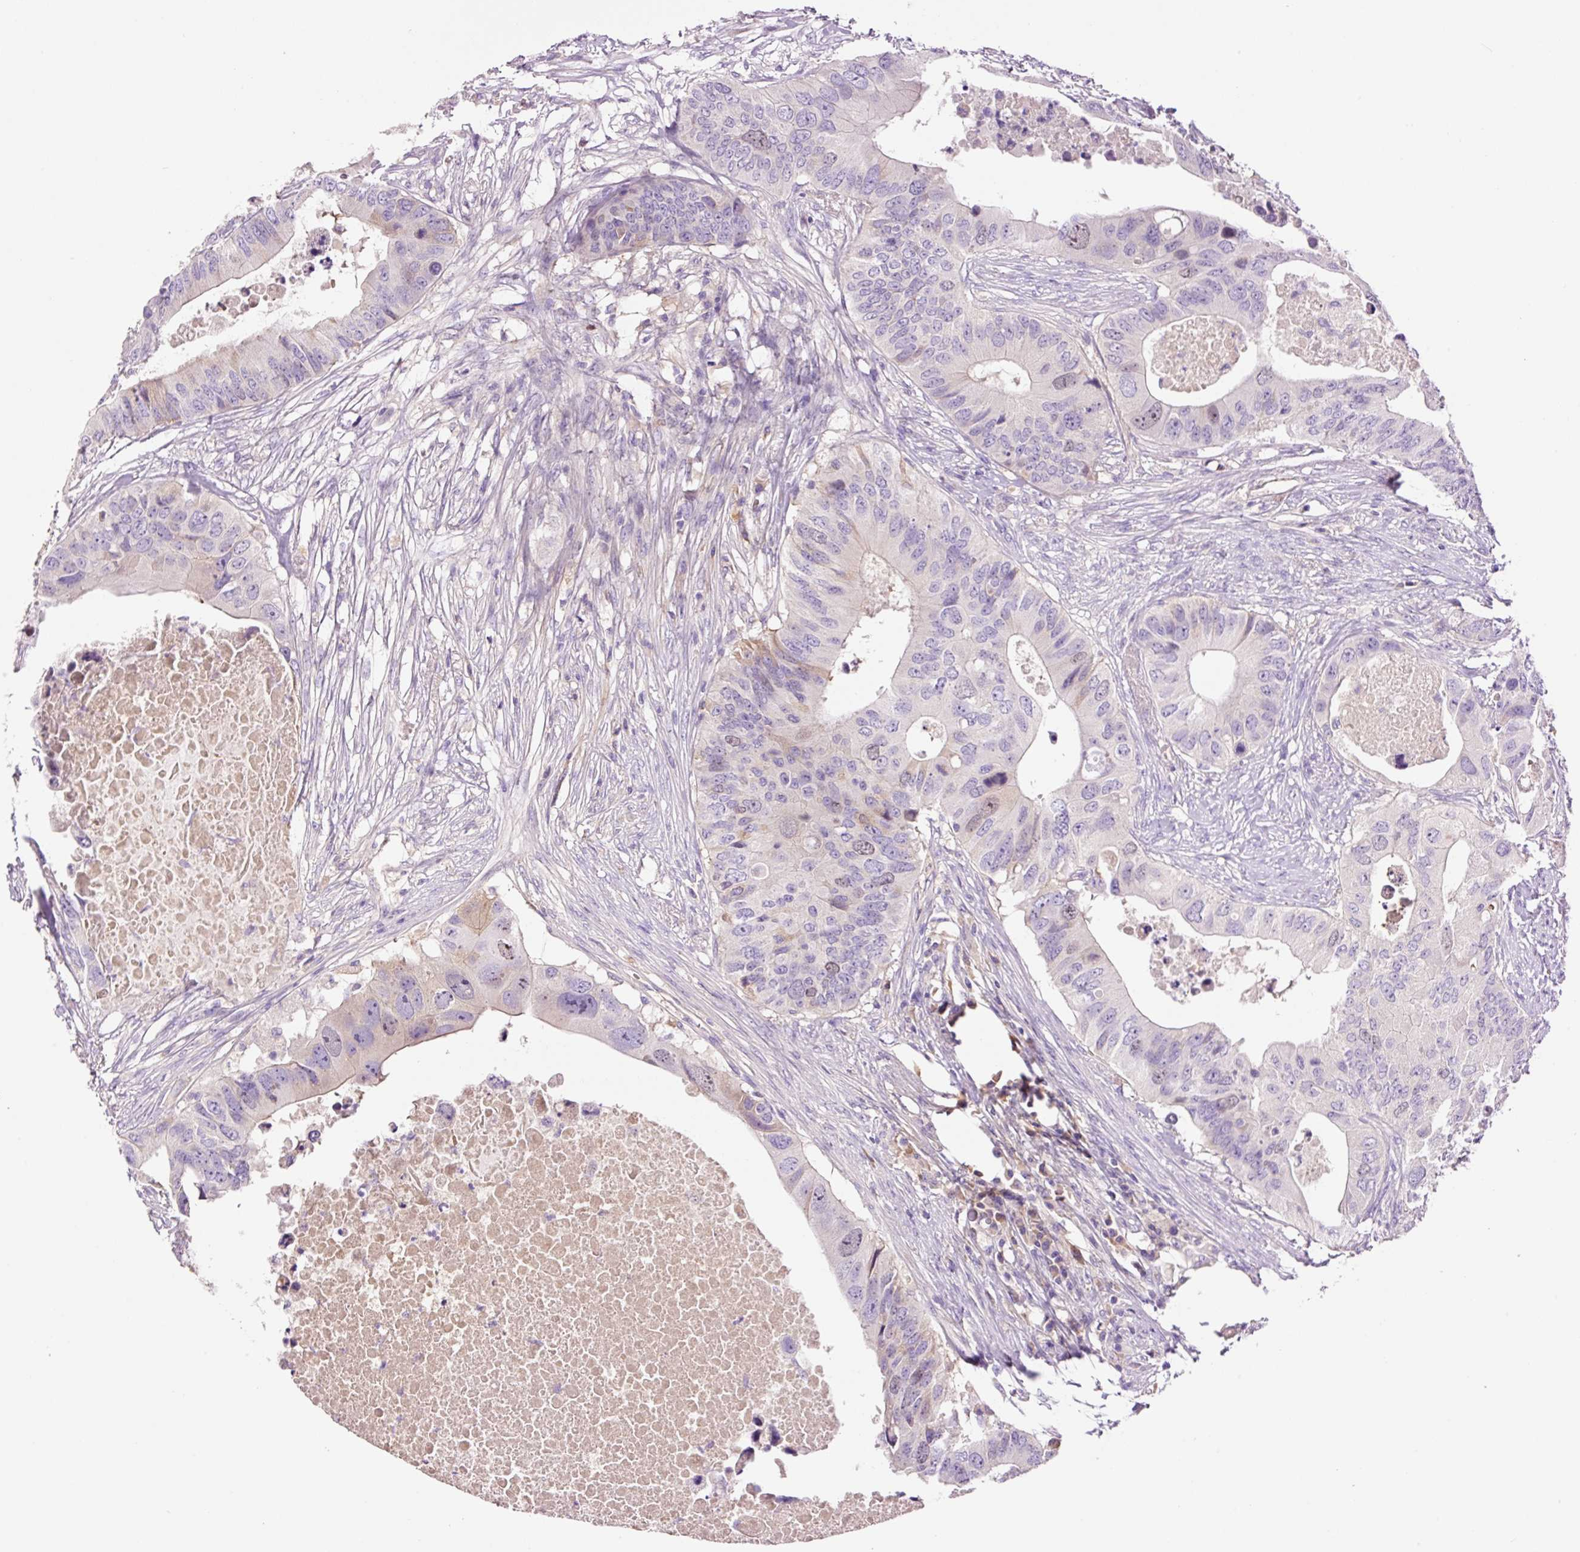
{"staining": {"intensity": "weak", "quantity": "<25%", "location": "cytoplasmic/membranous,nuclear"}, "tissue": "colorectal cancer", "cell_type": "Tumor cells", "image_type": "cancer", "snomed": [{"axis": "morphology", "description": "Adenocarcinoma, NOS"}, {"axis": "topography", "description": "Colon"}], "caption": "A photomicrograph of colorectal cancer stained for a protein displays no brown staining in tumor cells.", "gene": "DPPA4", "patient": {"sex": "male", "age": 71}}